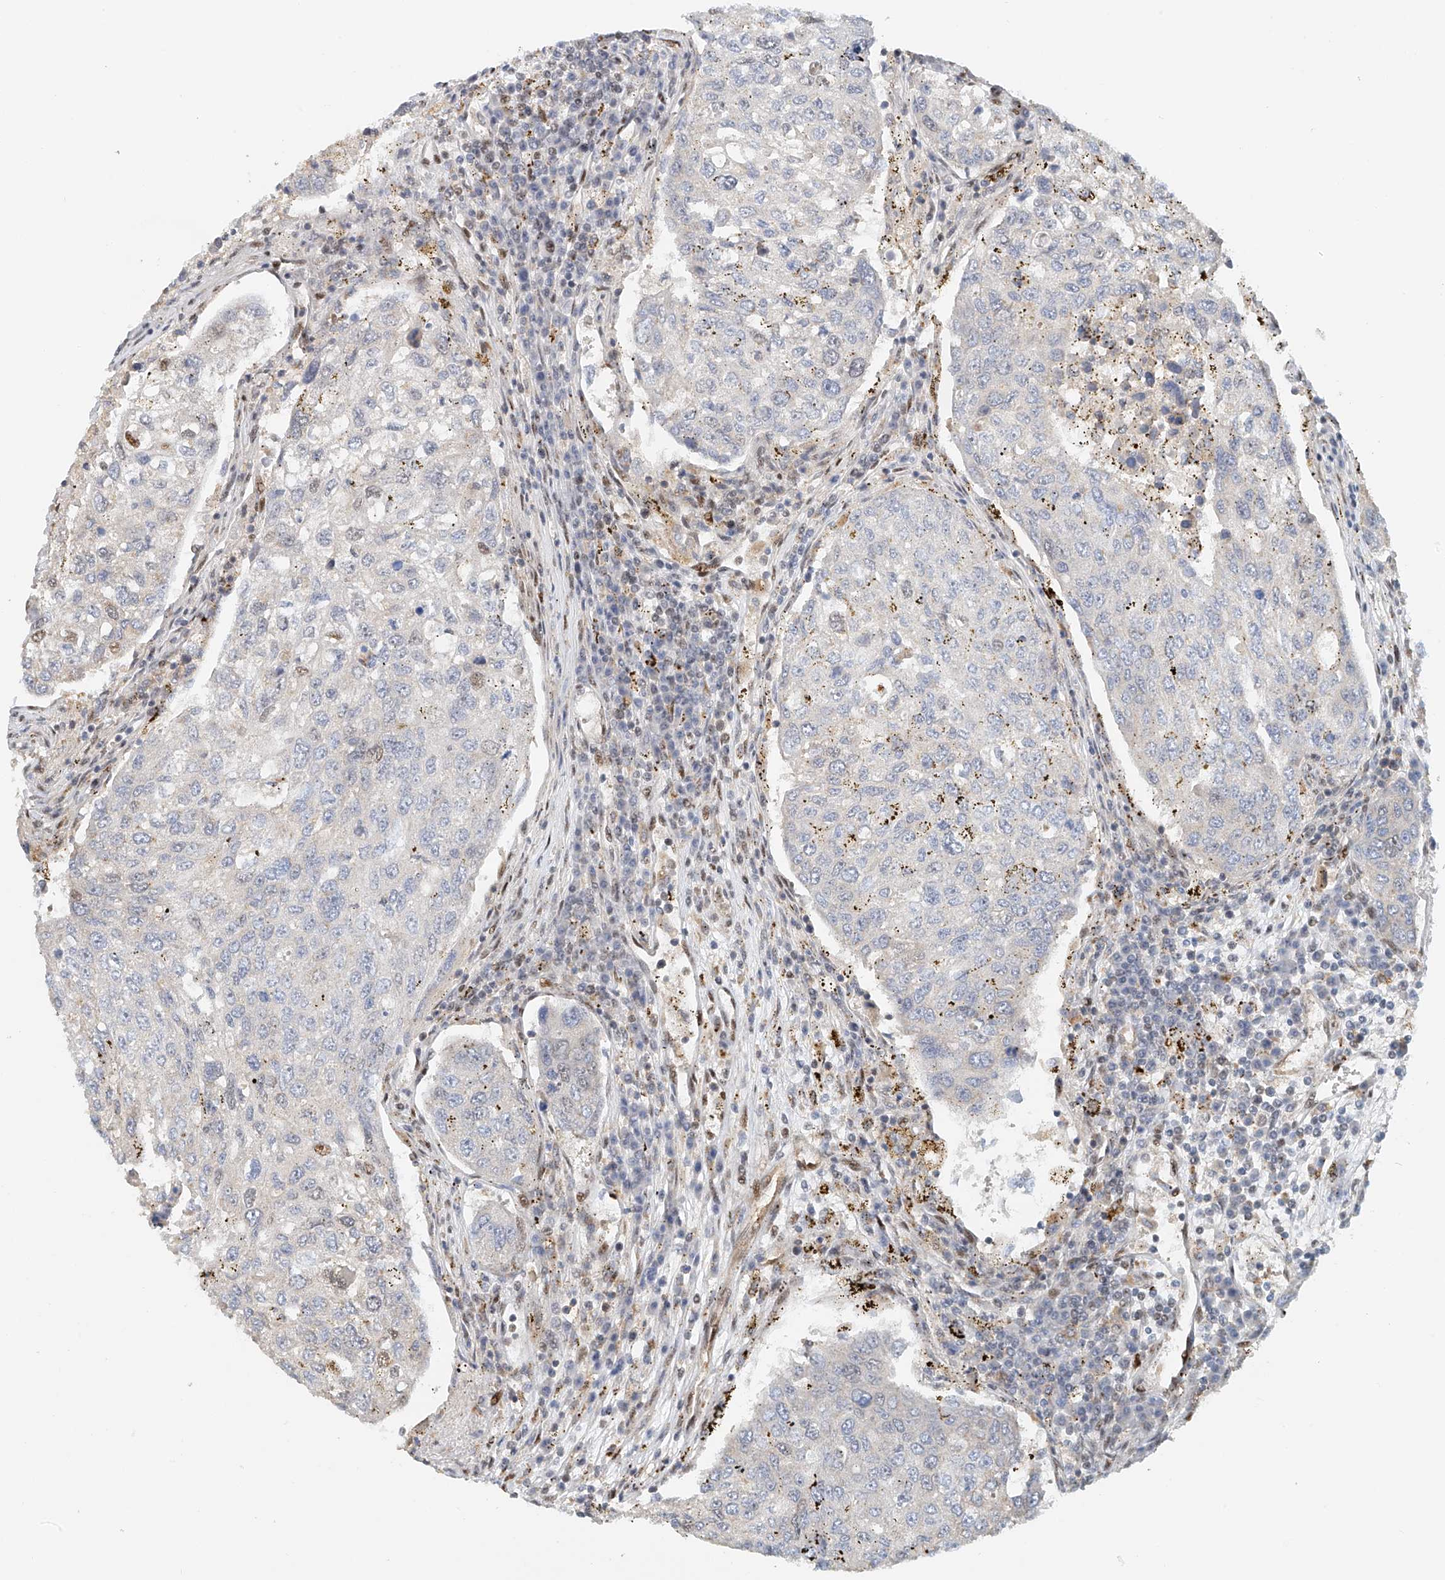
{"staining": {"intensity": "moderate", "quantity": "25%-75%", "location": "nuclear"}, "tissue": "urothelial cancer", "cell_type": "Tumor cells", "image_type": "cancer", "snomed": [{"axis": "morphology", "description": "Urothelial carcinoma, High grade"}, {"axis": "topography", "description": "Lymph node"}, {"axis": "topography", "description": "Urinary bladder"}], "caption": "A brown stain labels moderate nuclear expression of a protein in human high-grade urothelial carcinoma tumor cells.", "gene": "ZNF514", "patient": {"sex": "male", "age": 51}}